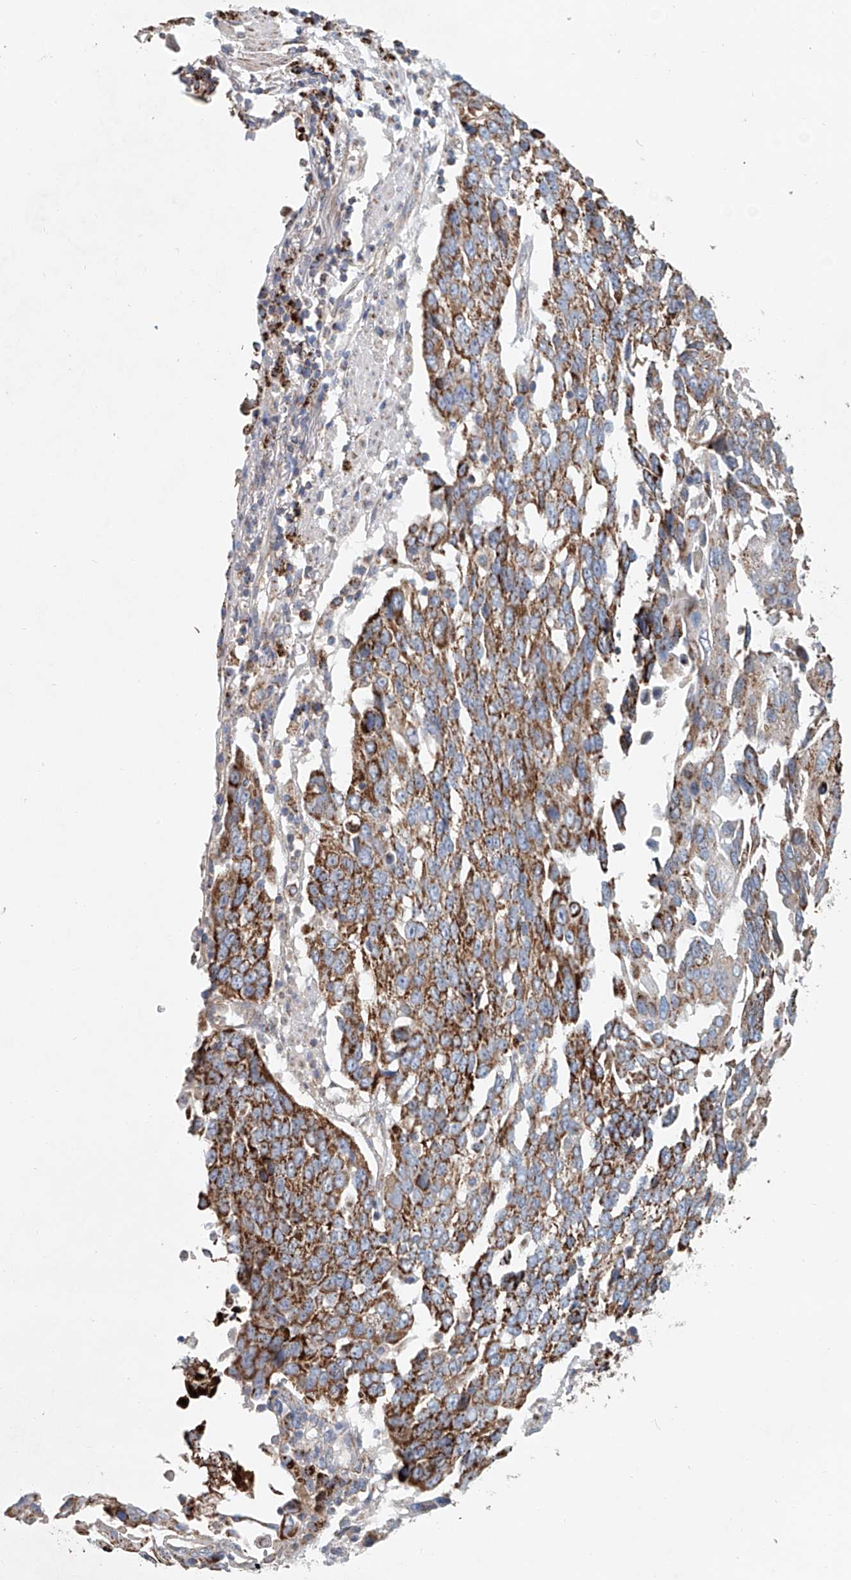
{"staining": {"intensity": "moderate", "quantity": ">75%", "location": "cytoplasmic/membranous"}, "tissue": "lung cancer", "cell_type": "Tumor cells", "image_type": "cancer", "snomed": [{"axis": "morphology", "description": "Squamous cell carcinoma, NOS"}, {"axis": "topography", "description": "Lung"}], "caption": "Lung cancer (squamous cell carcinoma) tissue reveals moderate cytoplasmic/membranous staining in about >75% of tumor cells, visualized by immunohistochemistry. The staining was performed using DAB, with brown indicating positive protein expression. Nuclei are stained blue with hematoxylin.", "gene": "CARD10", "patient": {"sex": "male", "age": 66}}